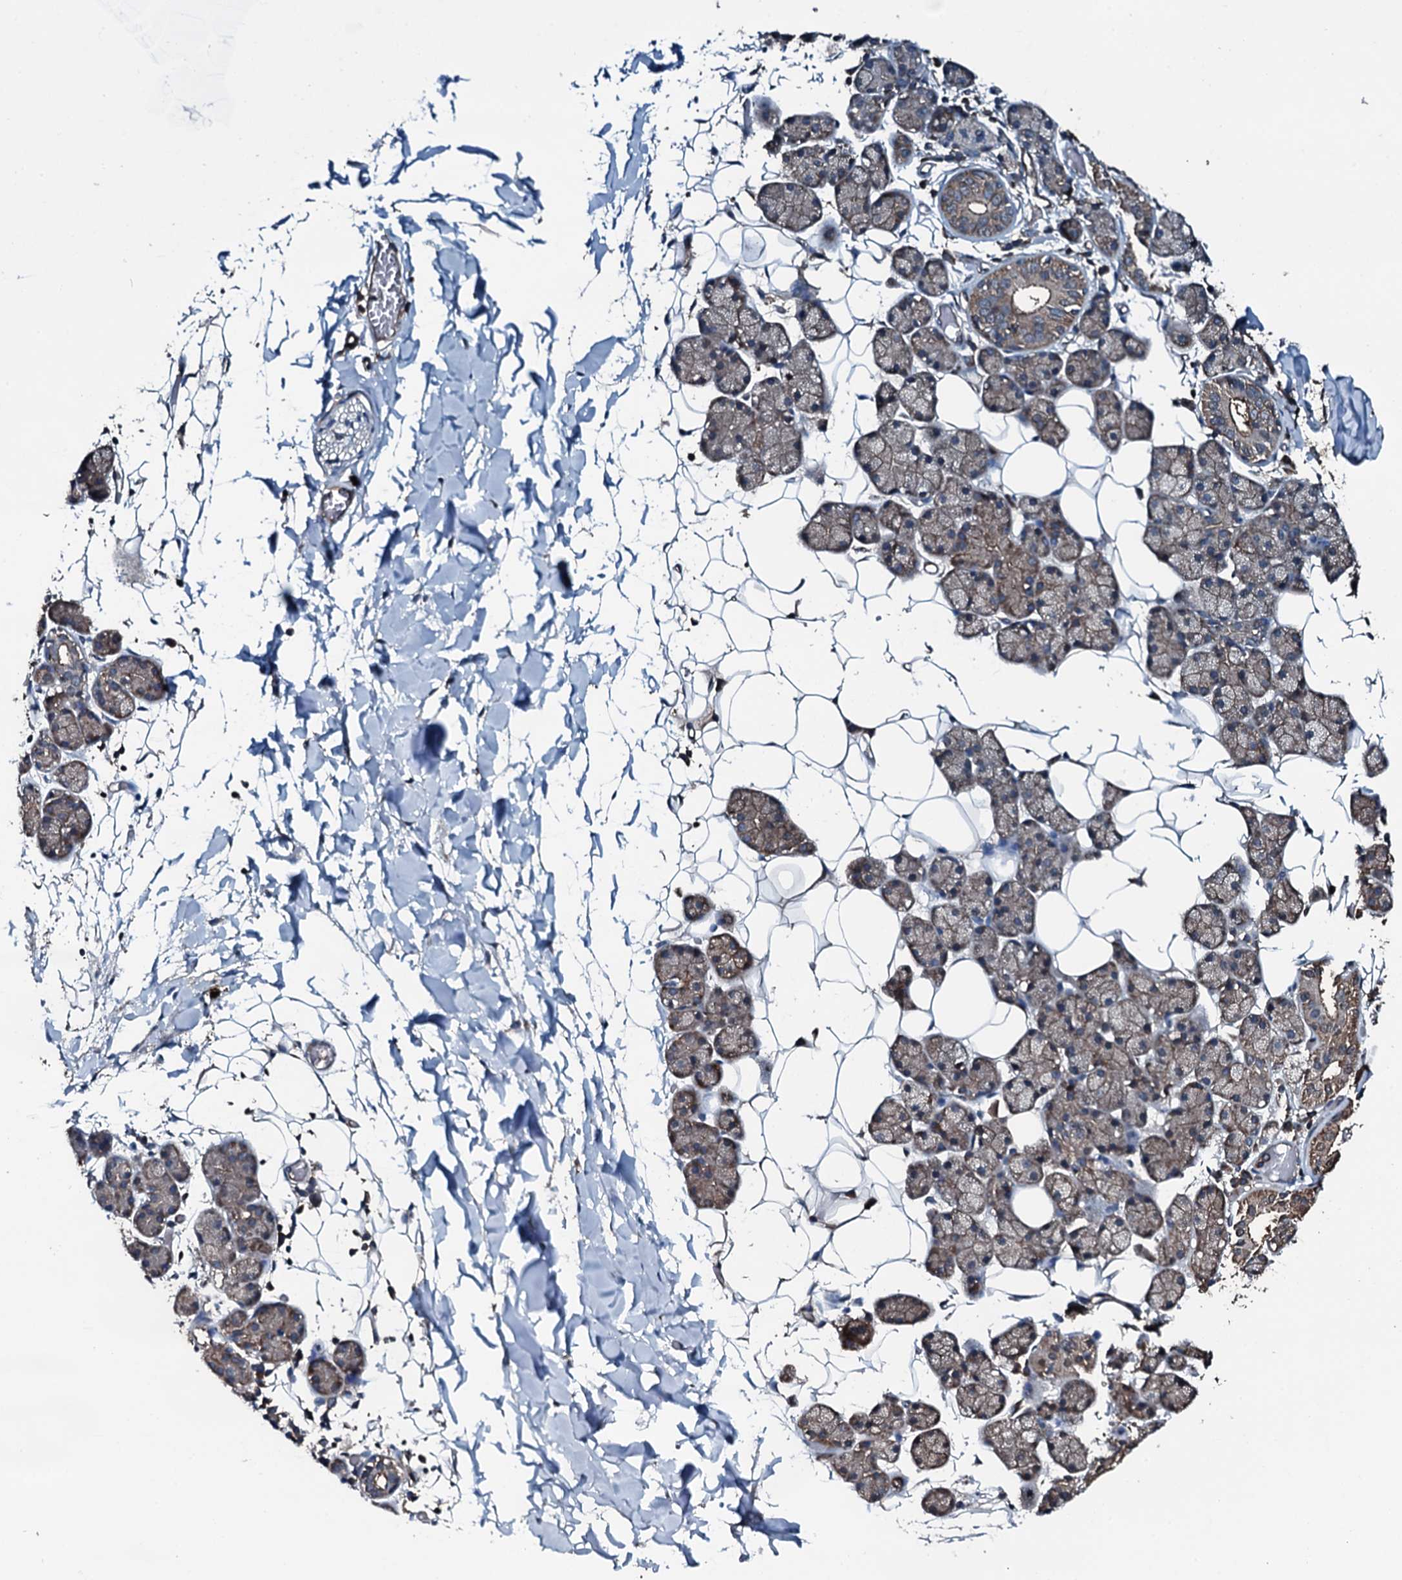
{"staining": {"intensity": "moderate", "quantity": "25%-75%", "location": "cytoplasmic/membranous"}, "tissue": "salivary gland", "cell_type": "Glandular cells", "image_type": "normal", "snomed": [{"axis": "morphology", "description": "Normal tissue, NOS"}, {"axis": "topography", "description": "Salivary gland"}], "caption": "Protein analysis of unremarkable salivary gland demonstrates moderate cytoplasmic/membranous expression in approximately 25%-75% of glandular cells.", "gene": "SLC25A38", "patient": {"sex": "female", "age": 33}}